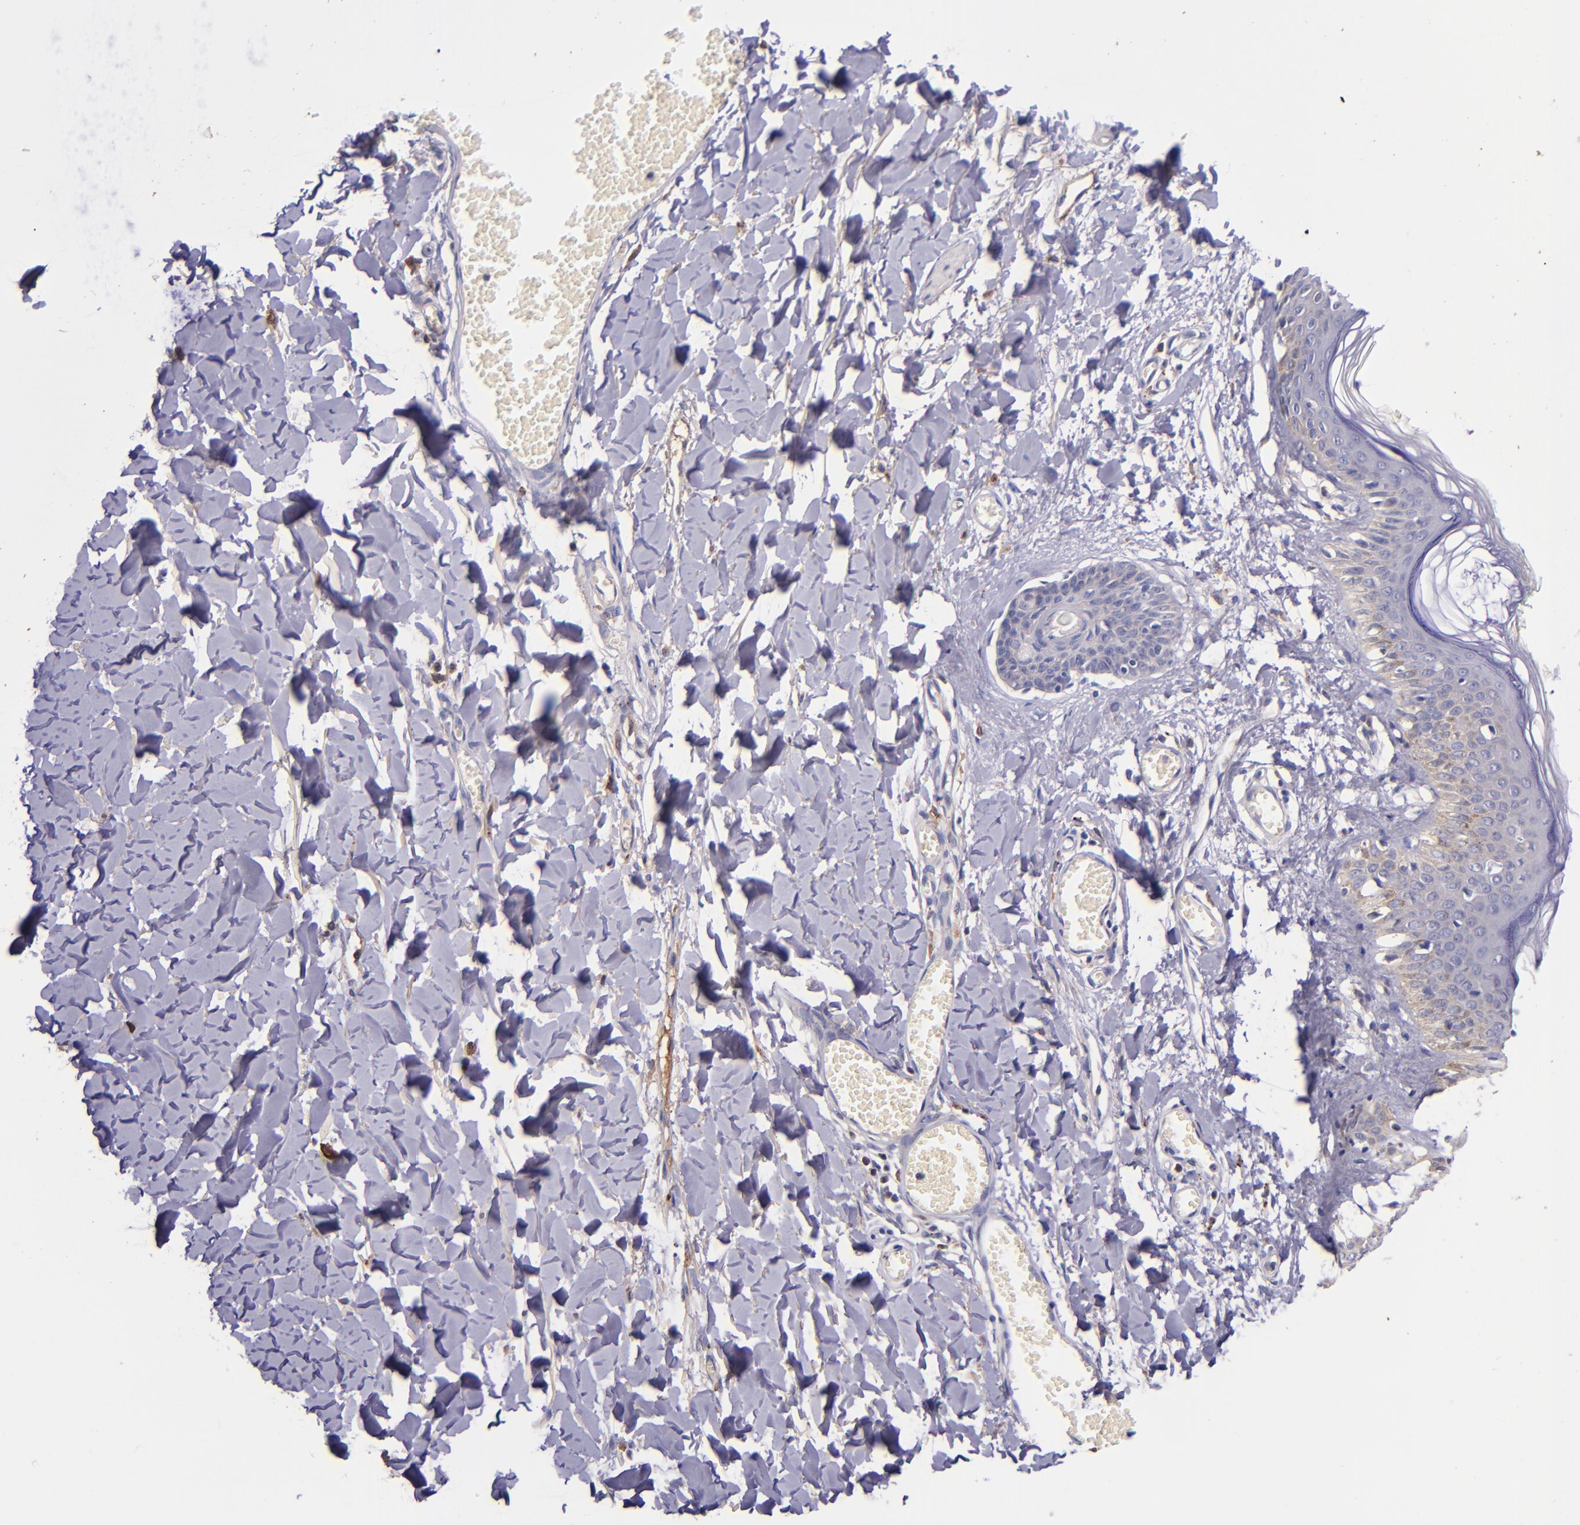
{"staining": {"intensity": "negative", "quantity": "none", "location": "none"}, "tissue": "skin", "cell_type": "Fibroblasts", "image_type": "normal", "snomed": [{"axis": "morphology", "description": "Normal tissue, NOS"}, {"axis": "morphology", "description": "Sarcoma, NOS"}, {"axis": "topography", "description": "Skin"}, {"axis": "topography", "description": "Soft tissue"}], "caption": "IHC histopathology image of benign skin: skin stained with DAB demonstrates no significant protein staining in fibroblasts.", "gene": "KNG1", "patient": {"sex": "female", "age": 51}}